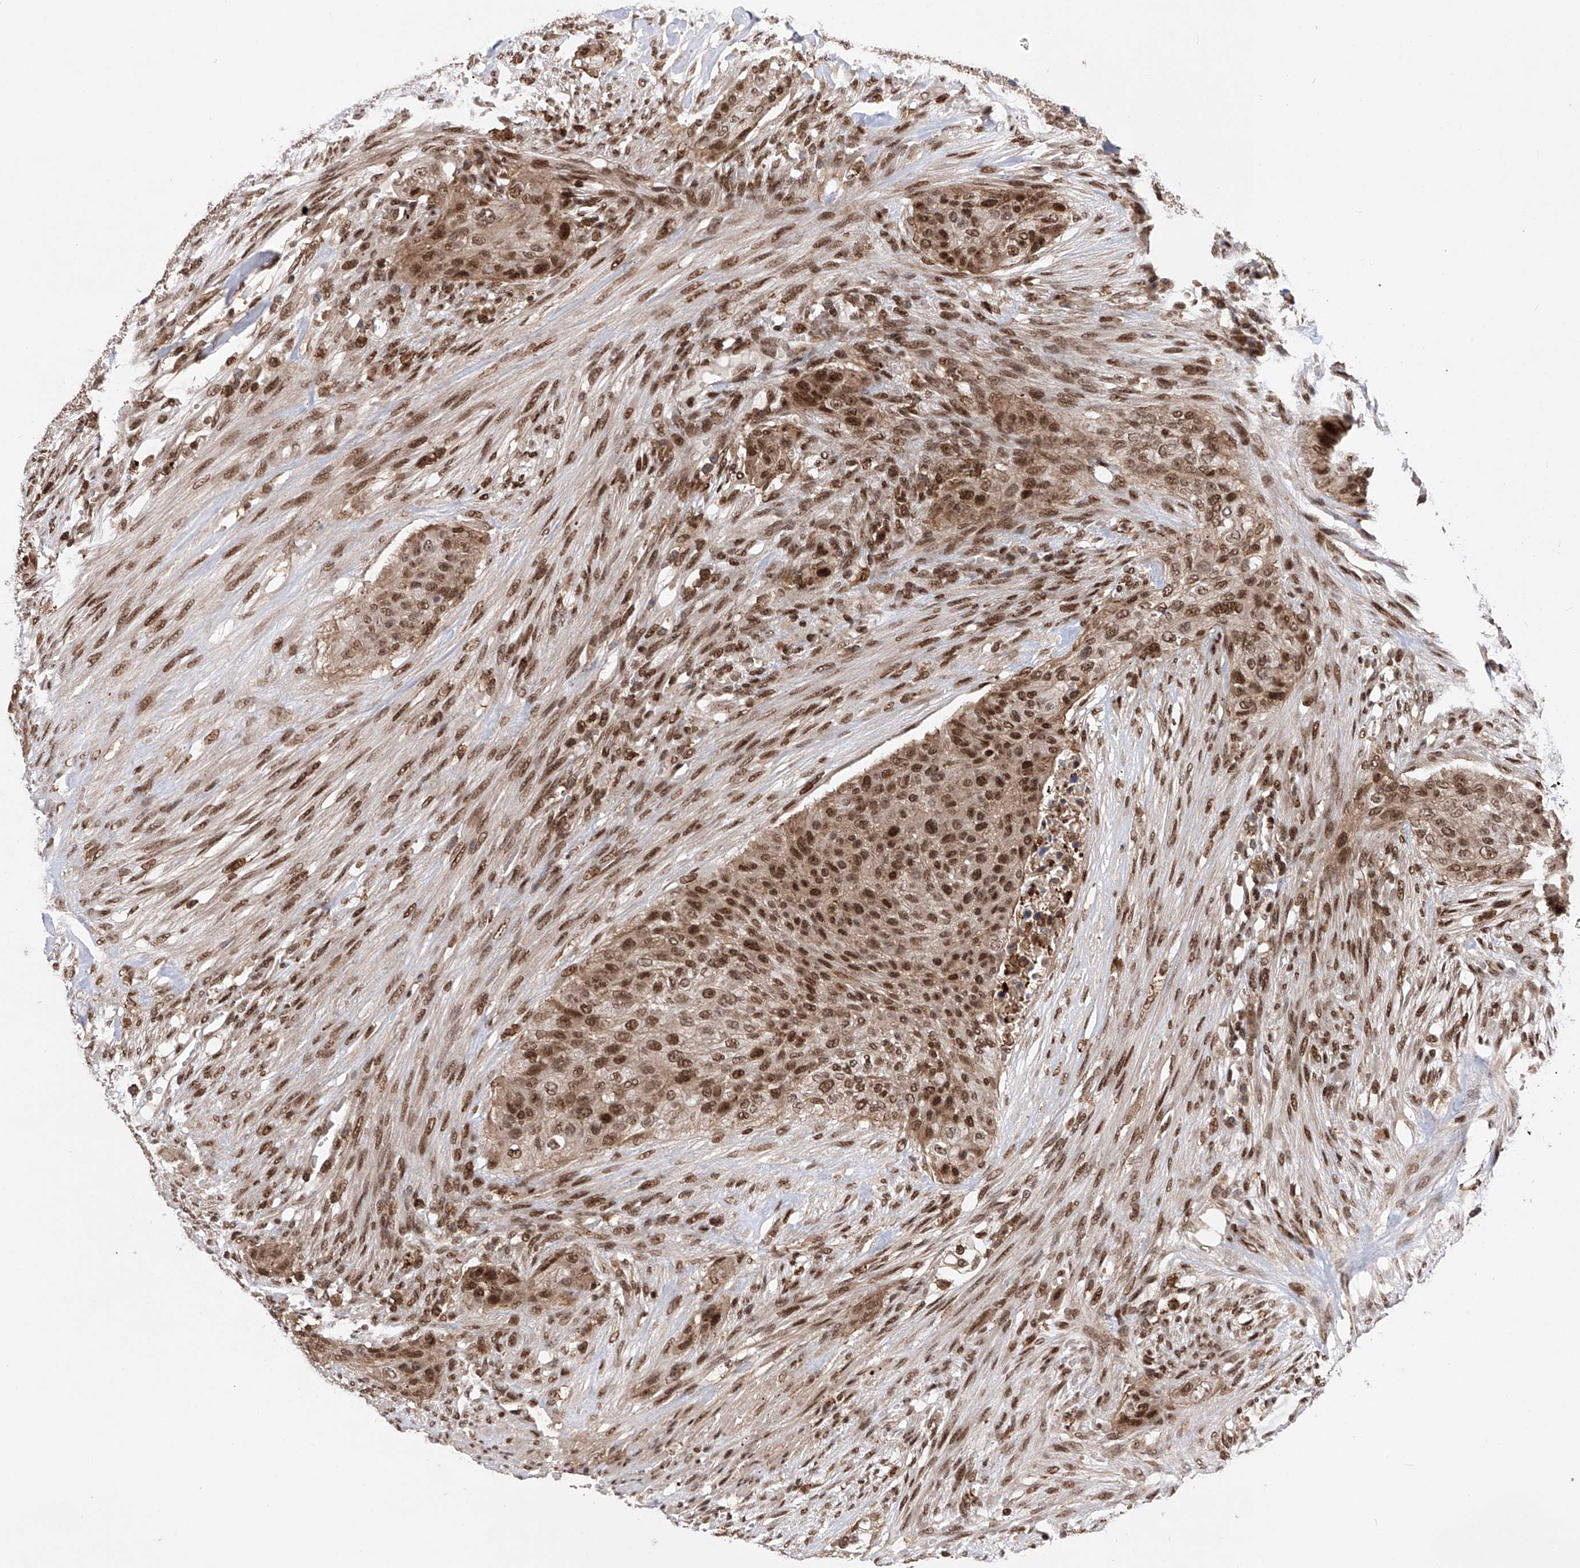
{"staining": {"intensity": "moderate", "quantity": ">75%", "location": "nuclear"}, "tissue": "urothelial cancer", "cell_type": "Tumor cells", "image_type": "cancer", "snomed": [{"axis": "morphology", "description": "Urothelial carcinoma, High grade"}, {"axis": "topography", "description": "Urinary bladder"}], "caption": "The immunohistochemical stain highlights moderate nuclear staining in tumor cells of urothelial cancer tissue.", "gene": "ZNF280D", "patient": {"sex": "male", "age": 35}}